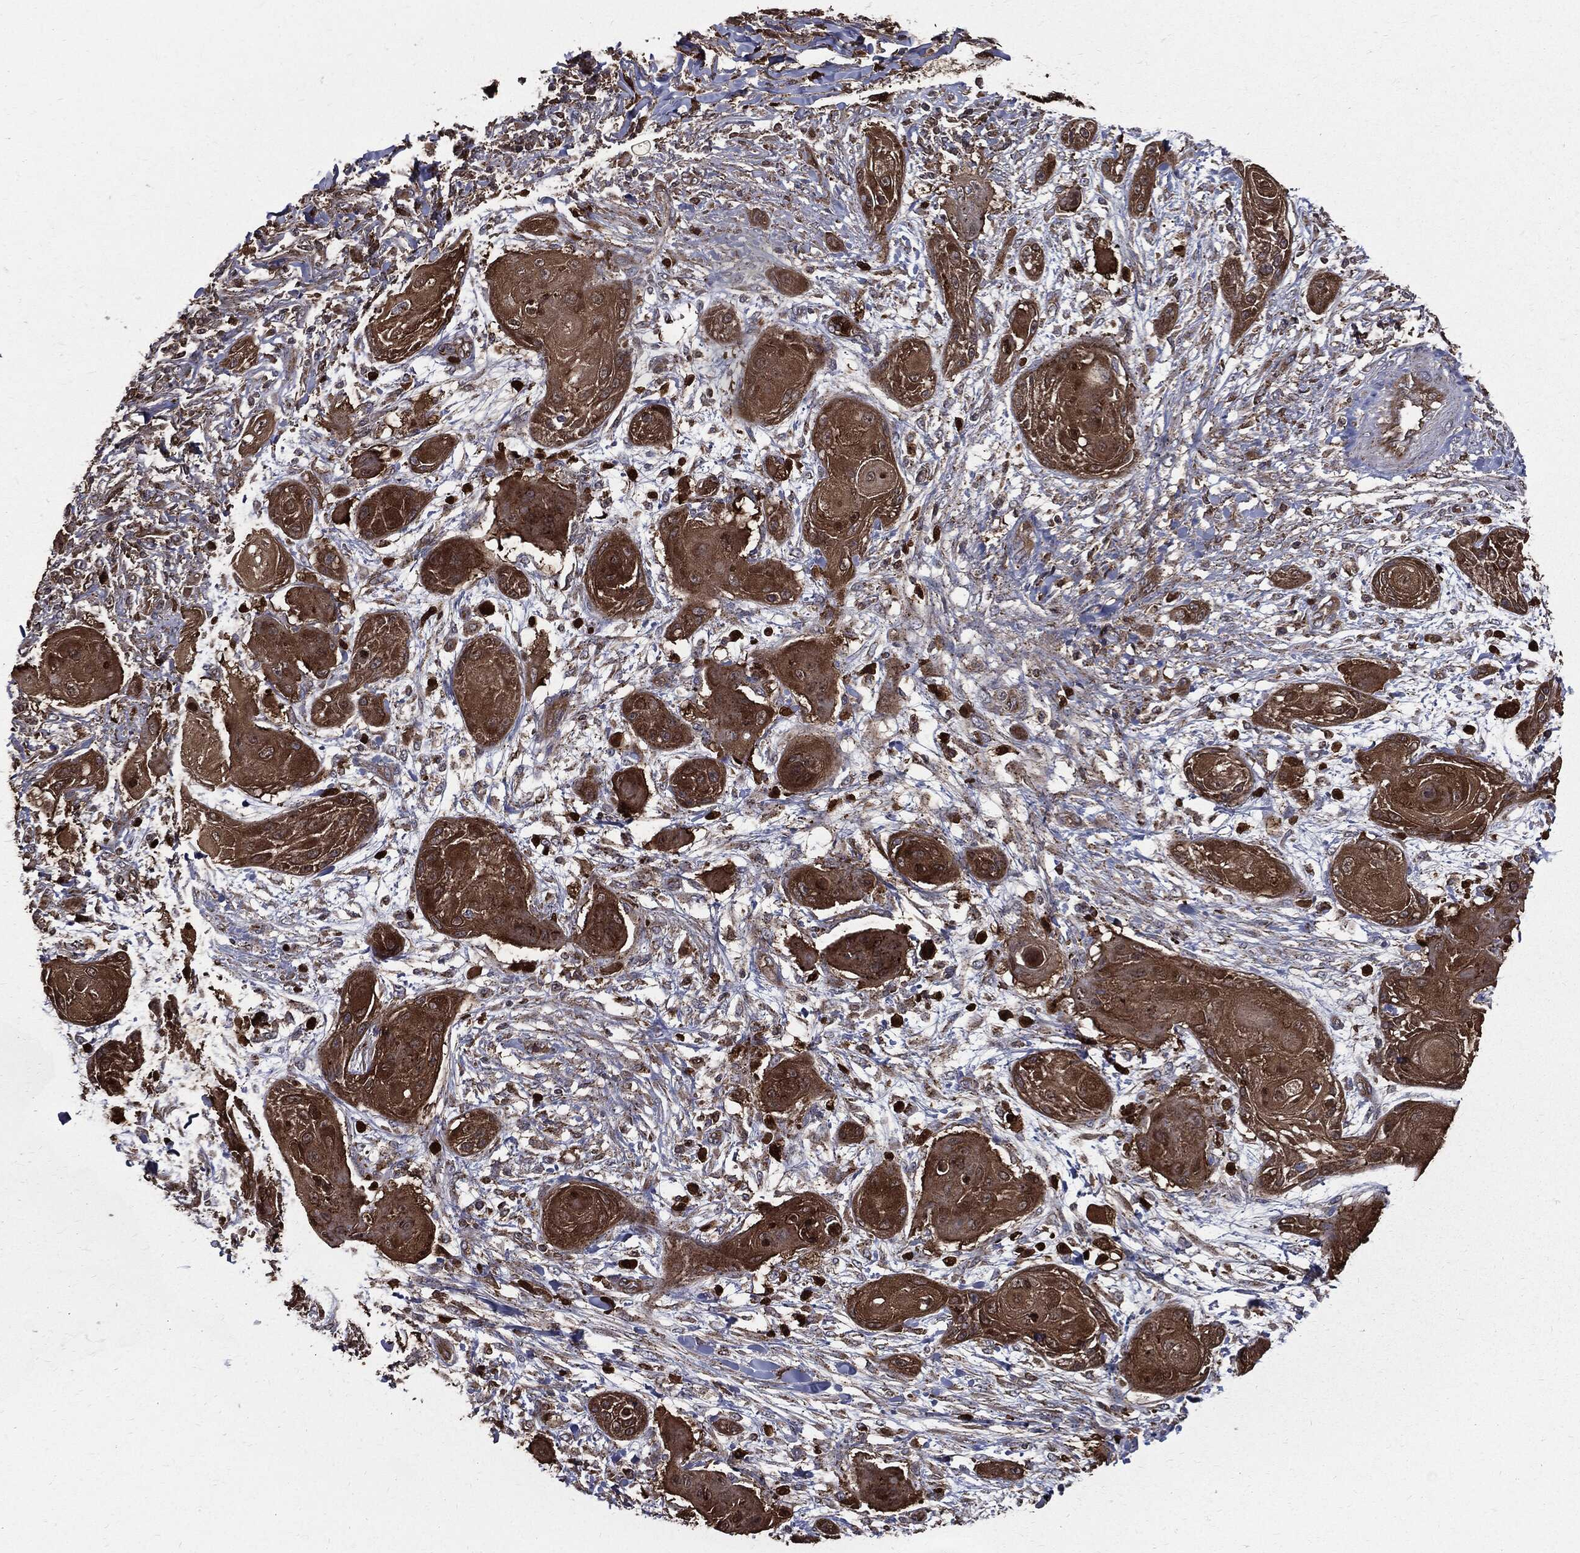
{"staining": {"intensity": "strong", "quantity": ">75%", "location": "cytoplasmic/membranous"}, "tissue": "skin cancer", "cell_type": "Tumor cells", "image_type": "cancer", "snomed": [{"axis": "morphology", "description": "Squamous cell carcinoma, NOS"}, {"axis": "topography", "description": "Skin"}], "caption": "Immunohistochemical staining of human skin cancer (squamous cell carcinoma) exhibits high levels of strong cytoplasmic/membranous positivity in approximately >75% of tumor cells.", "gene": "PDCD6IP", "patient": {"sex": "male", "age": 62}}